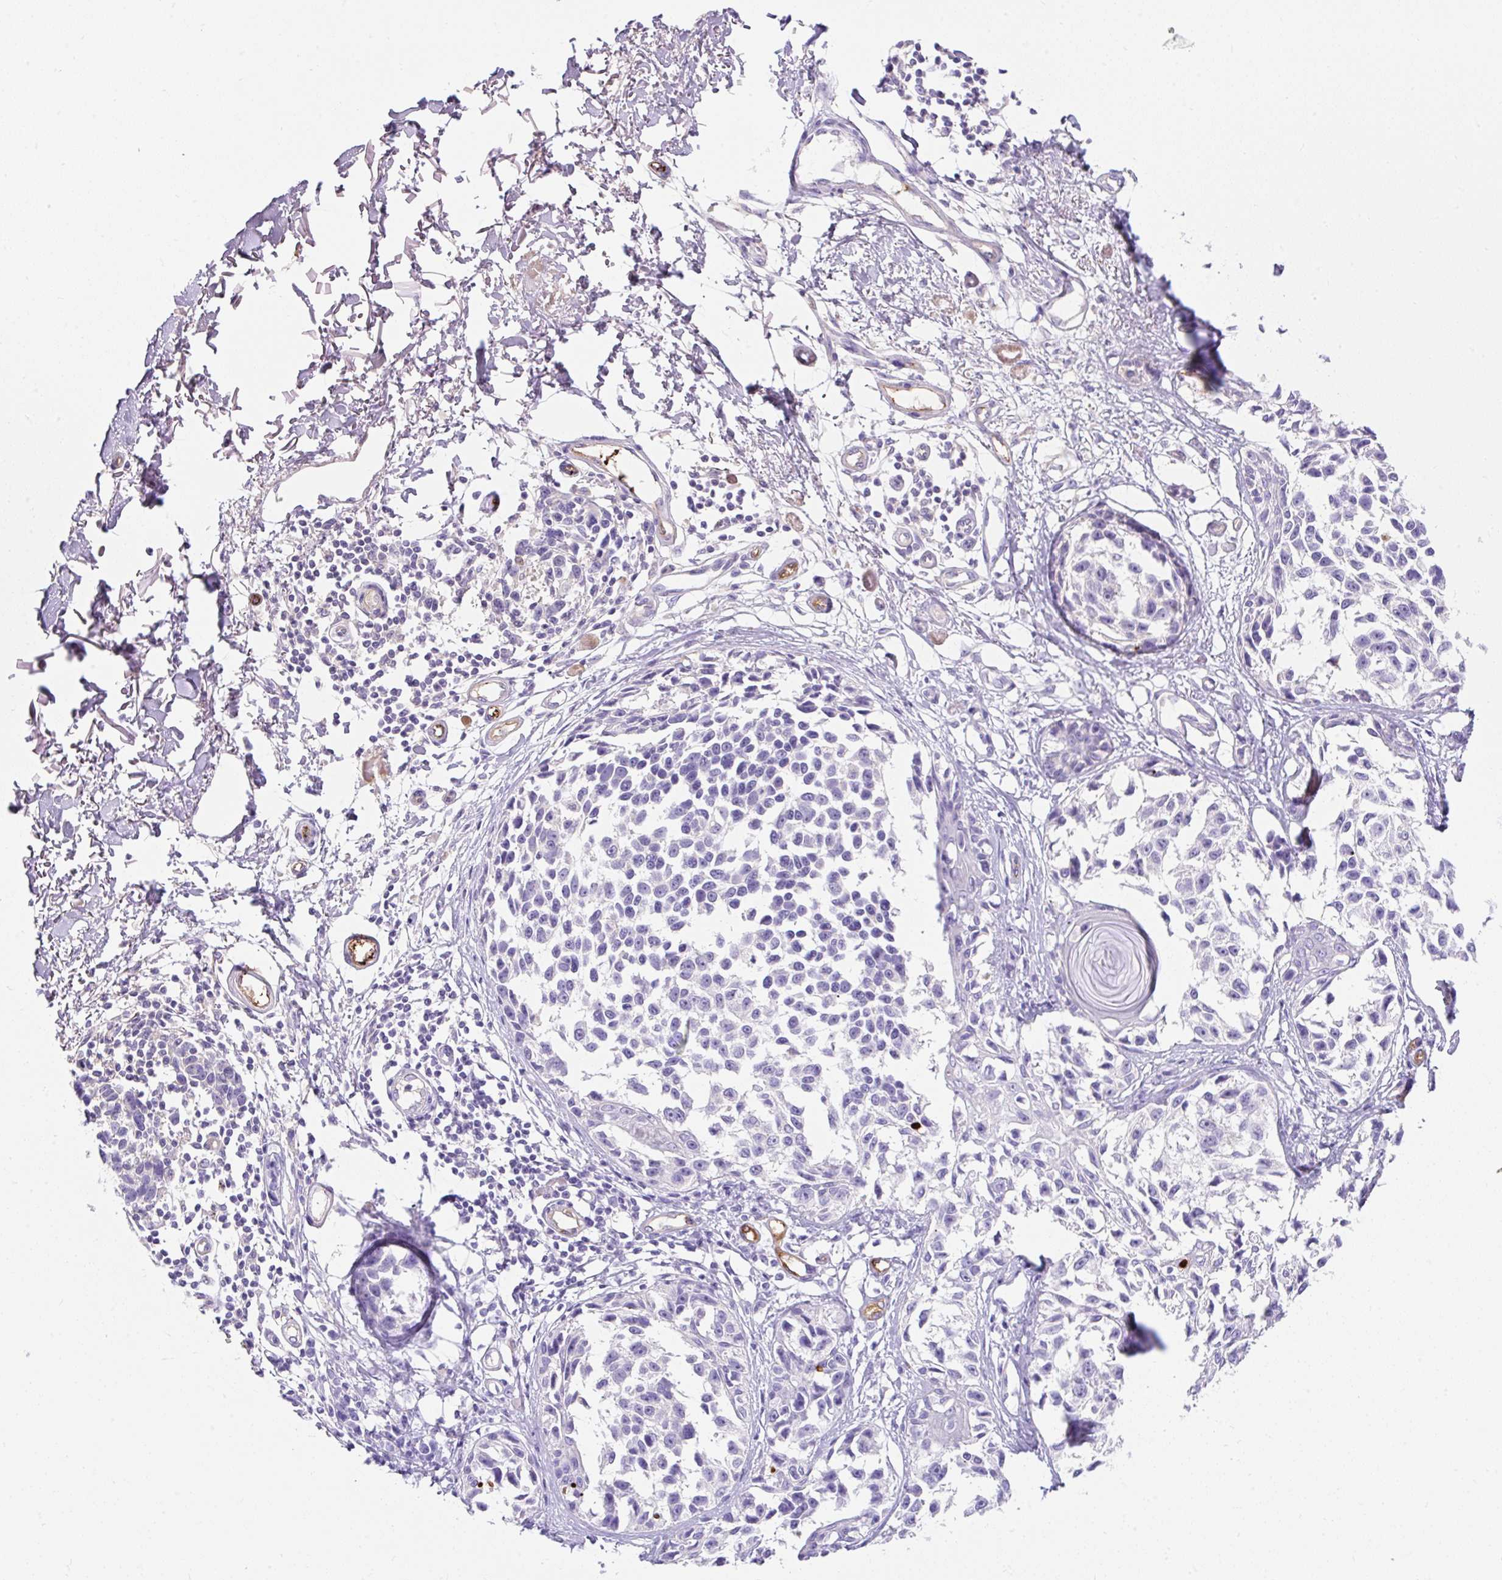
{"staining": {"intensity": "negative", "quantity": "none", "location": "none"}, "tissue": "melanoma", "cell_type": "Tumor cells", "image_type": "cancer", "snomed": [{"axis": "morphology", "description": "Malignant melanoma, NOS"}, {"axis": "topography", "description": "Skin"}], "caption": "A high-resolution micrograph shows immunohistochemistry staining of melanoma, which reveals no significant staining in tumor cells. The staining was performed using DAB (3,3'-diaminobenzidine) to visualize the protein expression in brown, while the nuclei were stained in blue with hematoxylin (Magnification: 20x).", "gene": "APOC4-APOC2", "patient": {"sex": "male", "age": 73}}